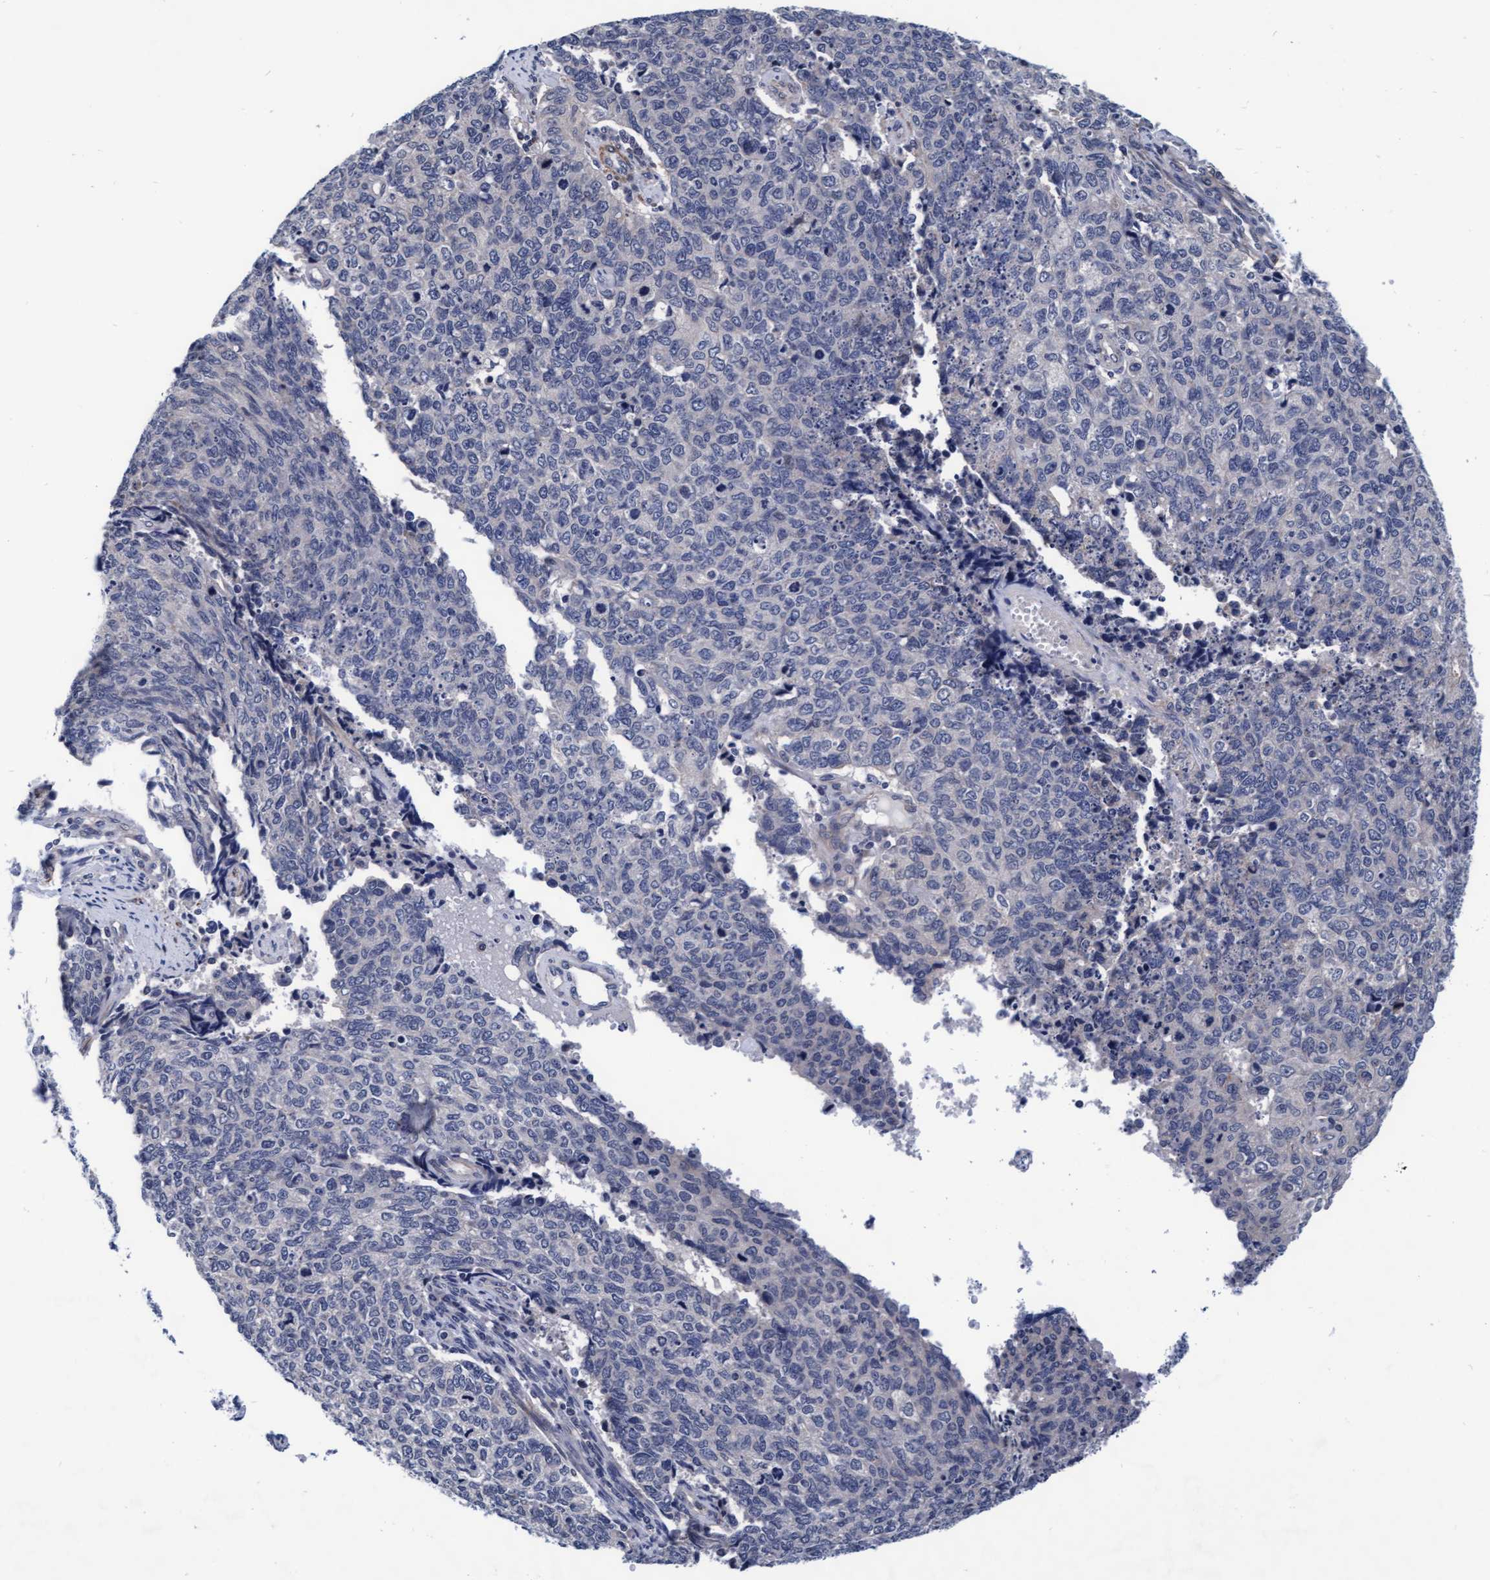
{"staining": {"intensity": "negative", "quantity": "none", "location": "none"}, "tissue": "cervical cancer", "cell_type": "Tumor cells", "image_type": "cancer", "snomed": [{"axis": "morphology", "description": "Squamous cell carcinoma, NOS"}, {"axis": "topography", "description": "Cervix"}], "caption": "Tumor cells show no significant expression in cervical cancer (squamous cell carcinoma). (DAB (3,3'-diaminobenzidine) IHC visualized using brightfield microscopy, high magnification).", "gene": "EFCAB13", "patient": {"sex": "female", "age": 63}}